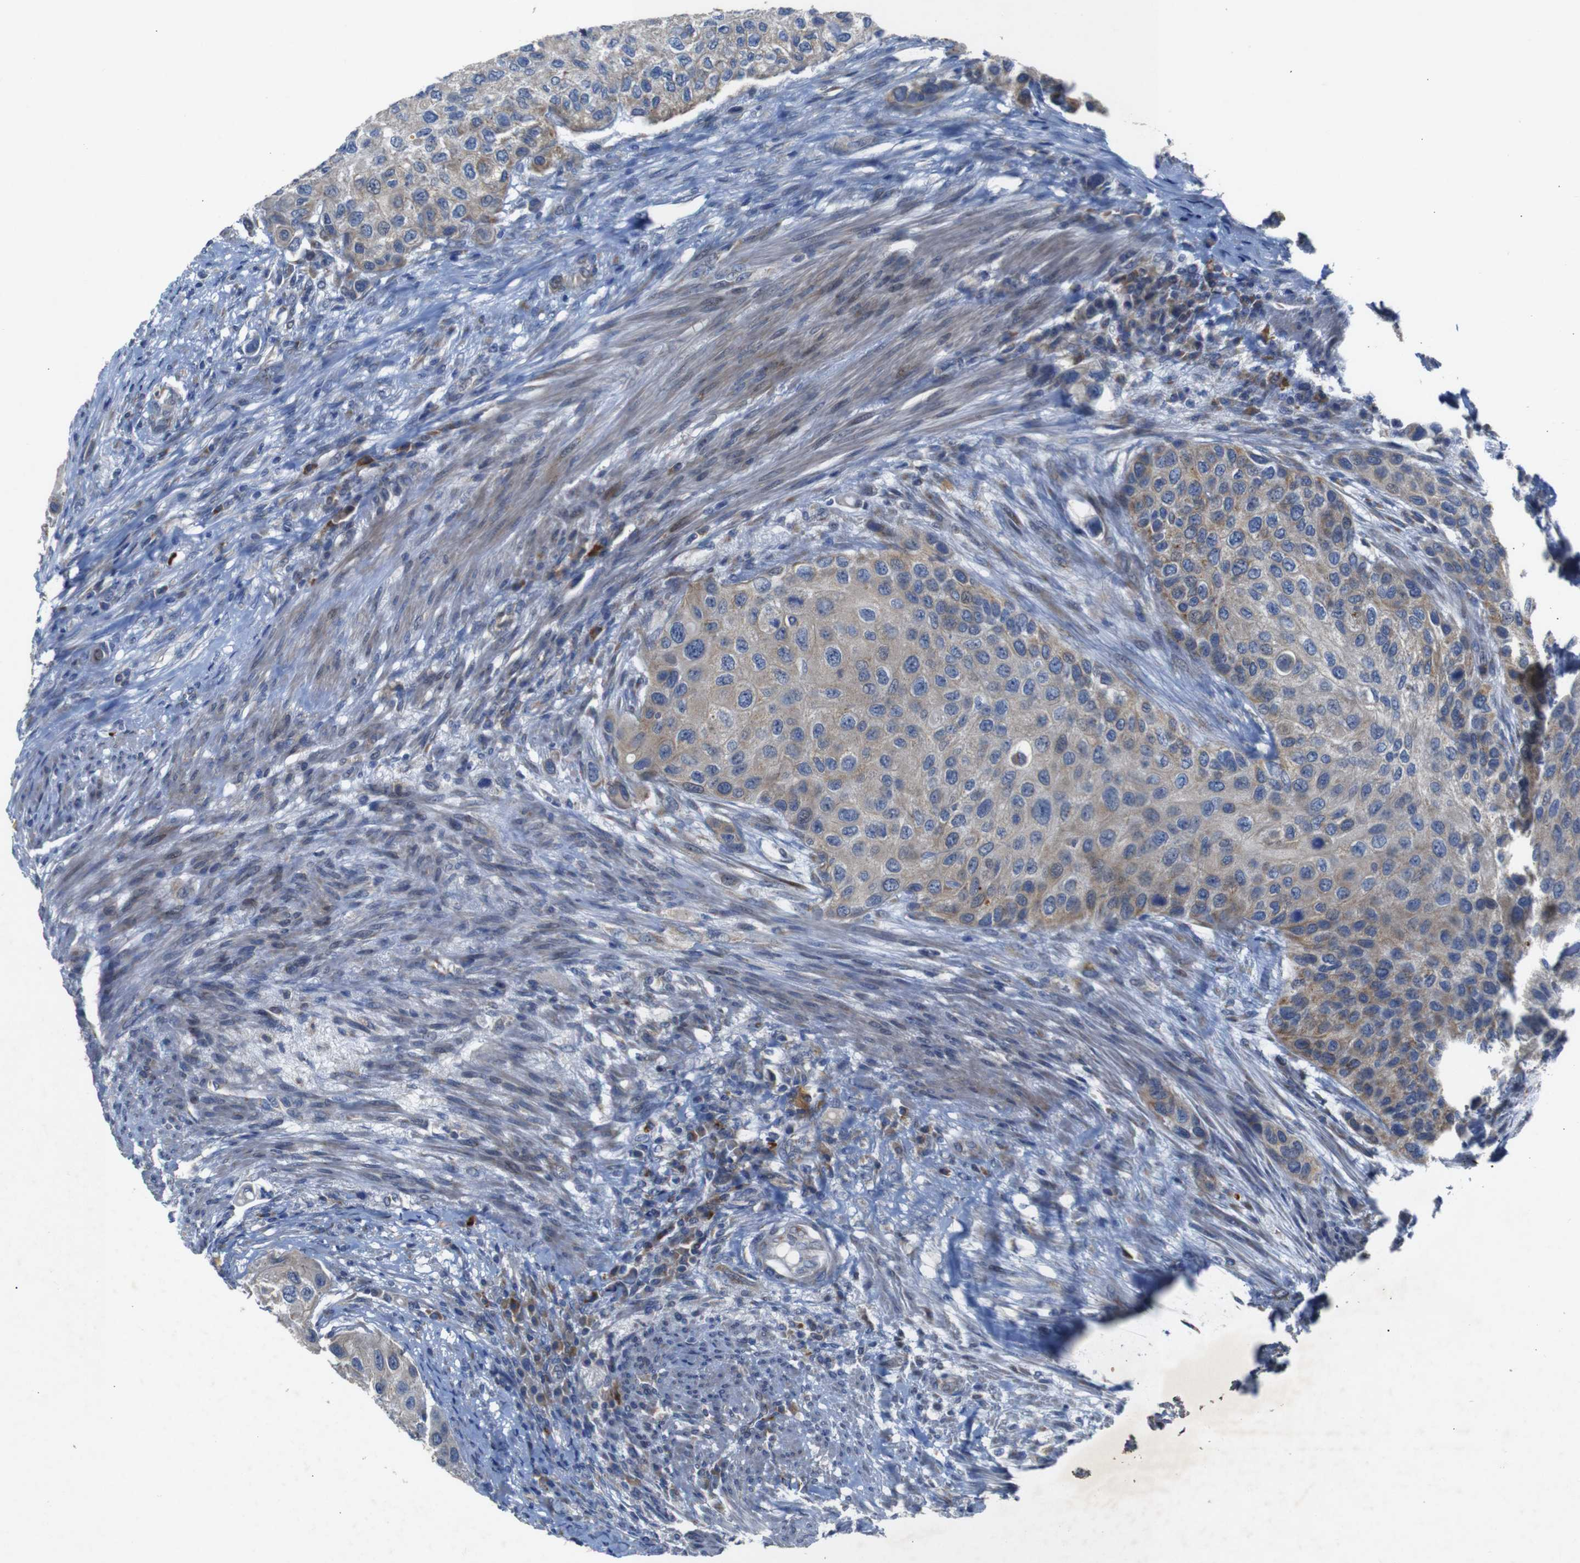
{"staining": {"intensity": "moderate", "quantity": "<25%", "location": "cytoplasmic/membranous"}, "tissue": "urothelial cancer", "cell_type": "Tumor cells", "image_type": "cancer", "snomed": [{"axis": "morphology", "description": "Urothelial carcinoma, High grade"}, {"axis": "topography", "description": "Urinary bladder"}], "caption": "Immunohistochemical staining of high-grade urothelial carcinoma exhibits moderate cytoplasmic/membranous protein expression in about <25% of tumor cells.", "gene": "CHST10", "patient": {"sex": "female", "age": 56}}